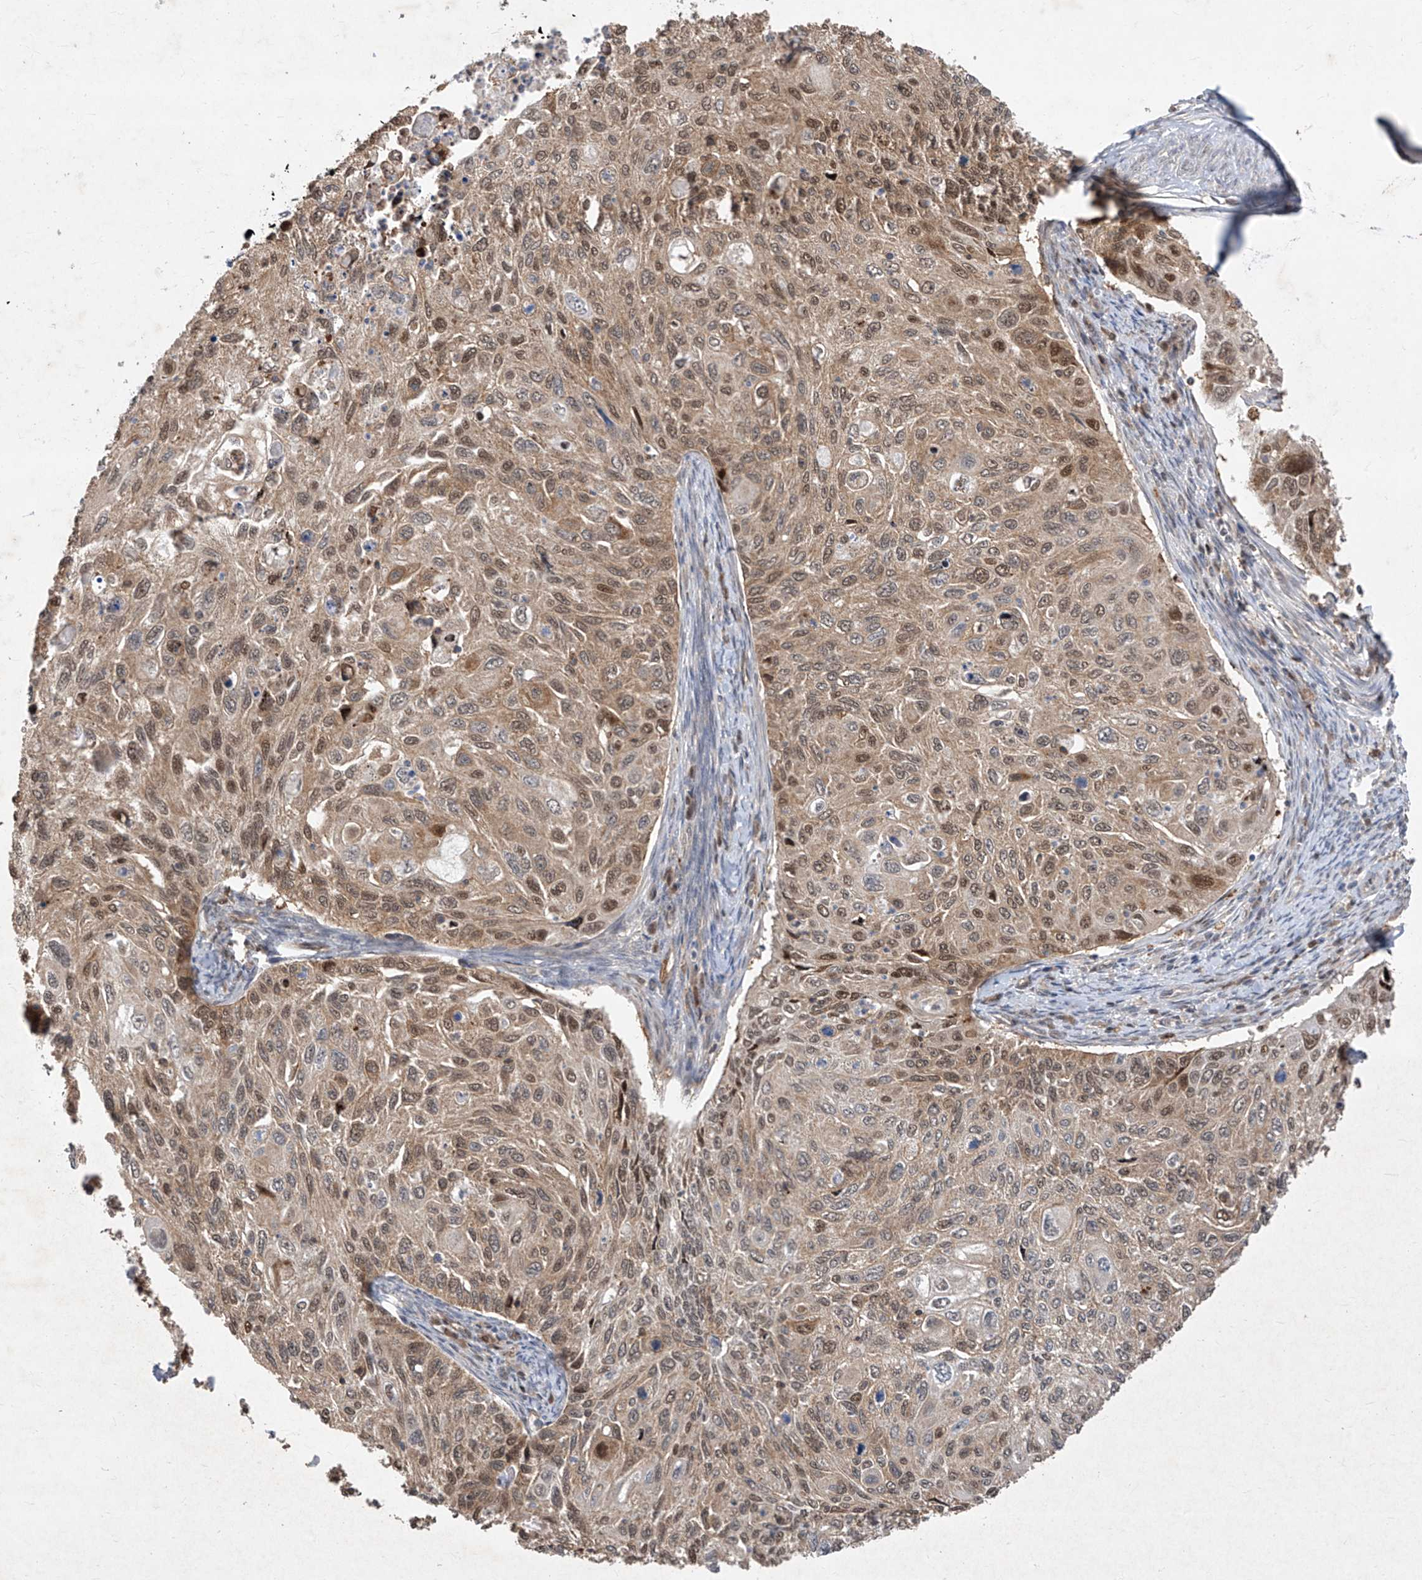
{"staining": {"intensity": "moderate", "quantity": "25%-75%", "location": "cytoplasmic/membranous,nuclear"}, "tissue": "cervical cancer", "cell_type": "Tumor cells", "image_type": "cancer", "snomed": [{"axis": "morphology", "description": "Squamous cell carcinoma, NOS"}, {"axis": "topography", "description": "Cervix"}], "caption": "The photomicrograph shows staining of cervical cancer, revealing moderate cytoplasmic/membranous and nuclear protein positivity (brown color) within tumor cells. Immunohistochemistry (ihc) stains the protein of interest in brown and the nuclei are stained blue.", "gene": "ZNF358", "patient": {"sex": "female", "age": 70}}